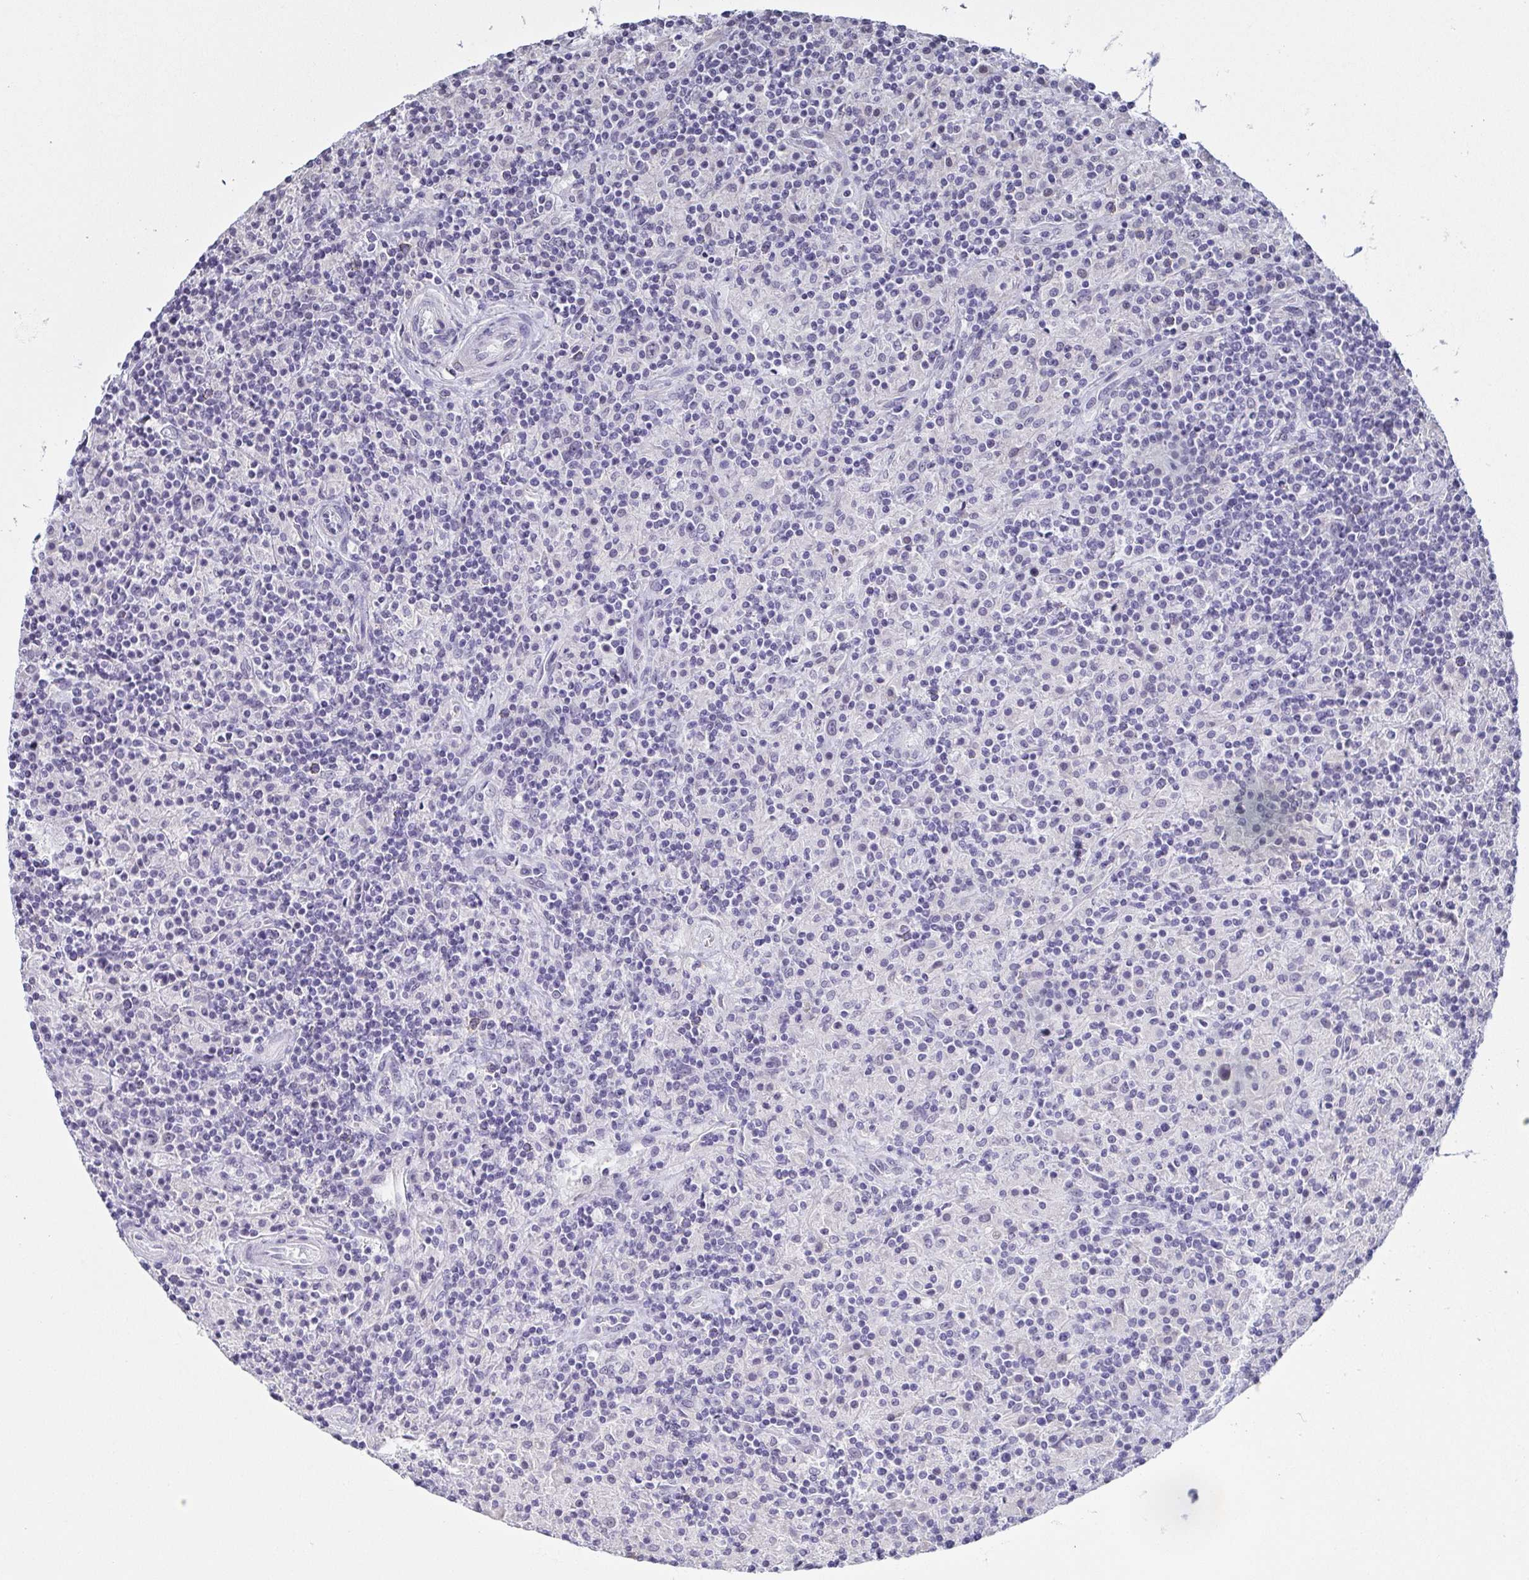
{"staining": {"intensity": "negative", "quantity": "none", "location": "none"}, "tissue": "lymphoma", "cell_type": "Tumor cells", "image_type": "cancer", "snomed": [{"axis": "morphology", "description": "Hodgkin's disease, NOS"}, {"axis": "topography", "description": "Lymph node"}], "caption": "IHC of lymphoma reveals no positivity in tumor cells.", "gene": "NEFH", "patient": {"sex": "male", "age": 70}}